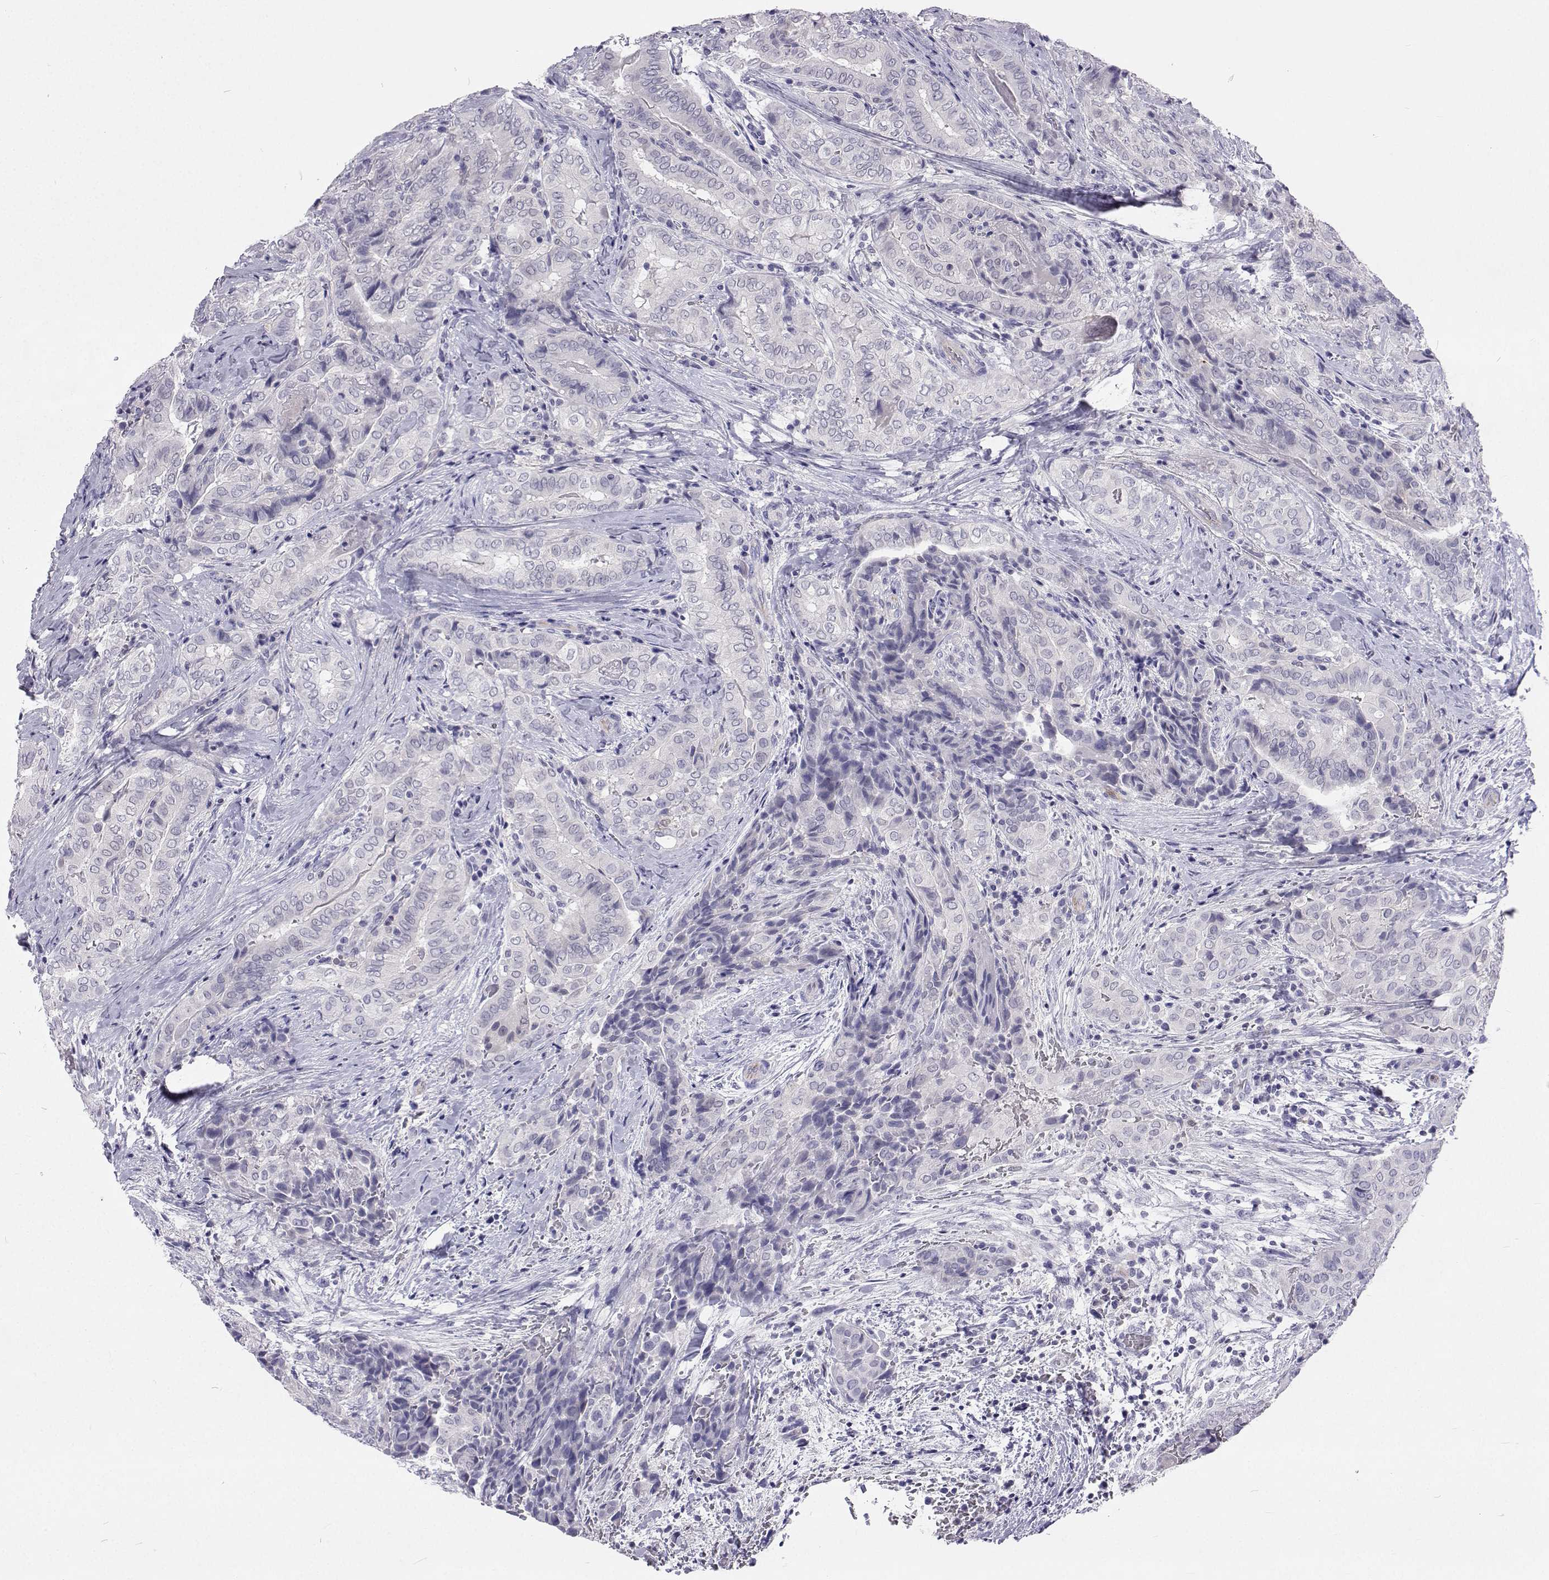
{"staining": {"intensity": "negative", "quantity": "none", "location": "none"}, "tissue": "thyroid cancer", "cell_type": "Tumor cells", "image_type": "cancer", "snomed": [{"axis": "morphology", "description": "Papillary adenocarcinoma, NOS"}, {"axis": "topography", "description": "Thyroid gland"}], "caption": "High power microscopy micrograph of an immunohistochemistry (IHC) photomicrograph of thyroid cancer, revealing no significant expression in tumor cells.", "gene": "GALM", "patient": {"sex": "female", "age": 61}}